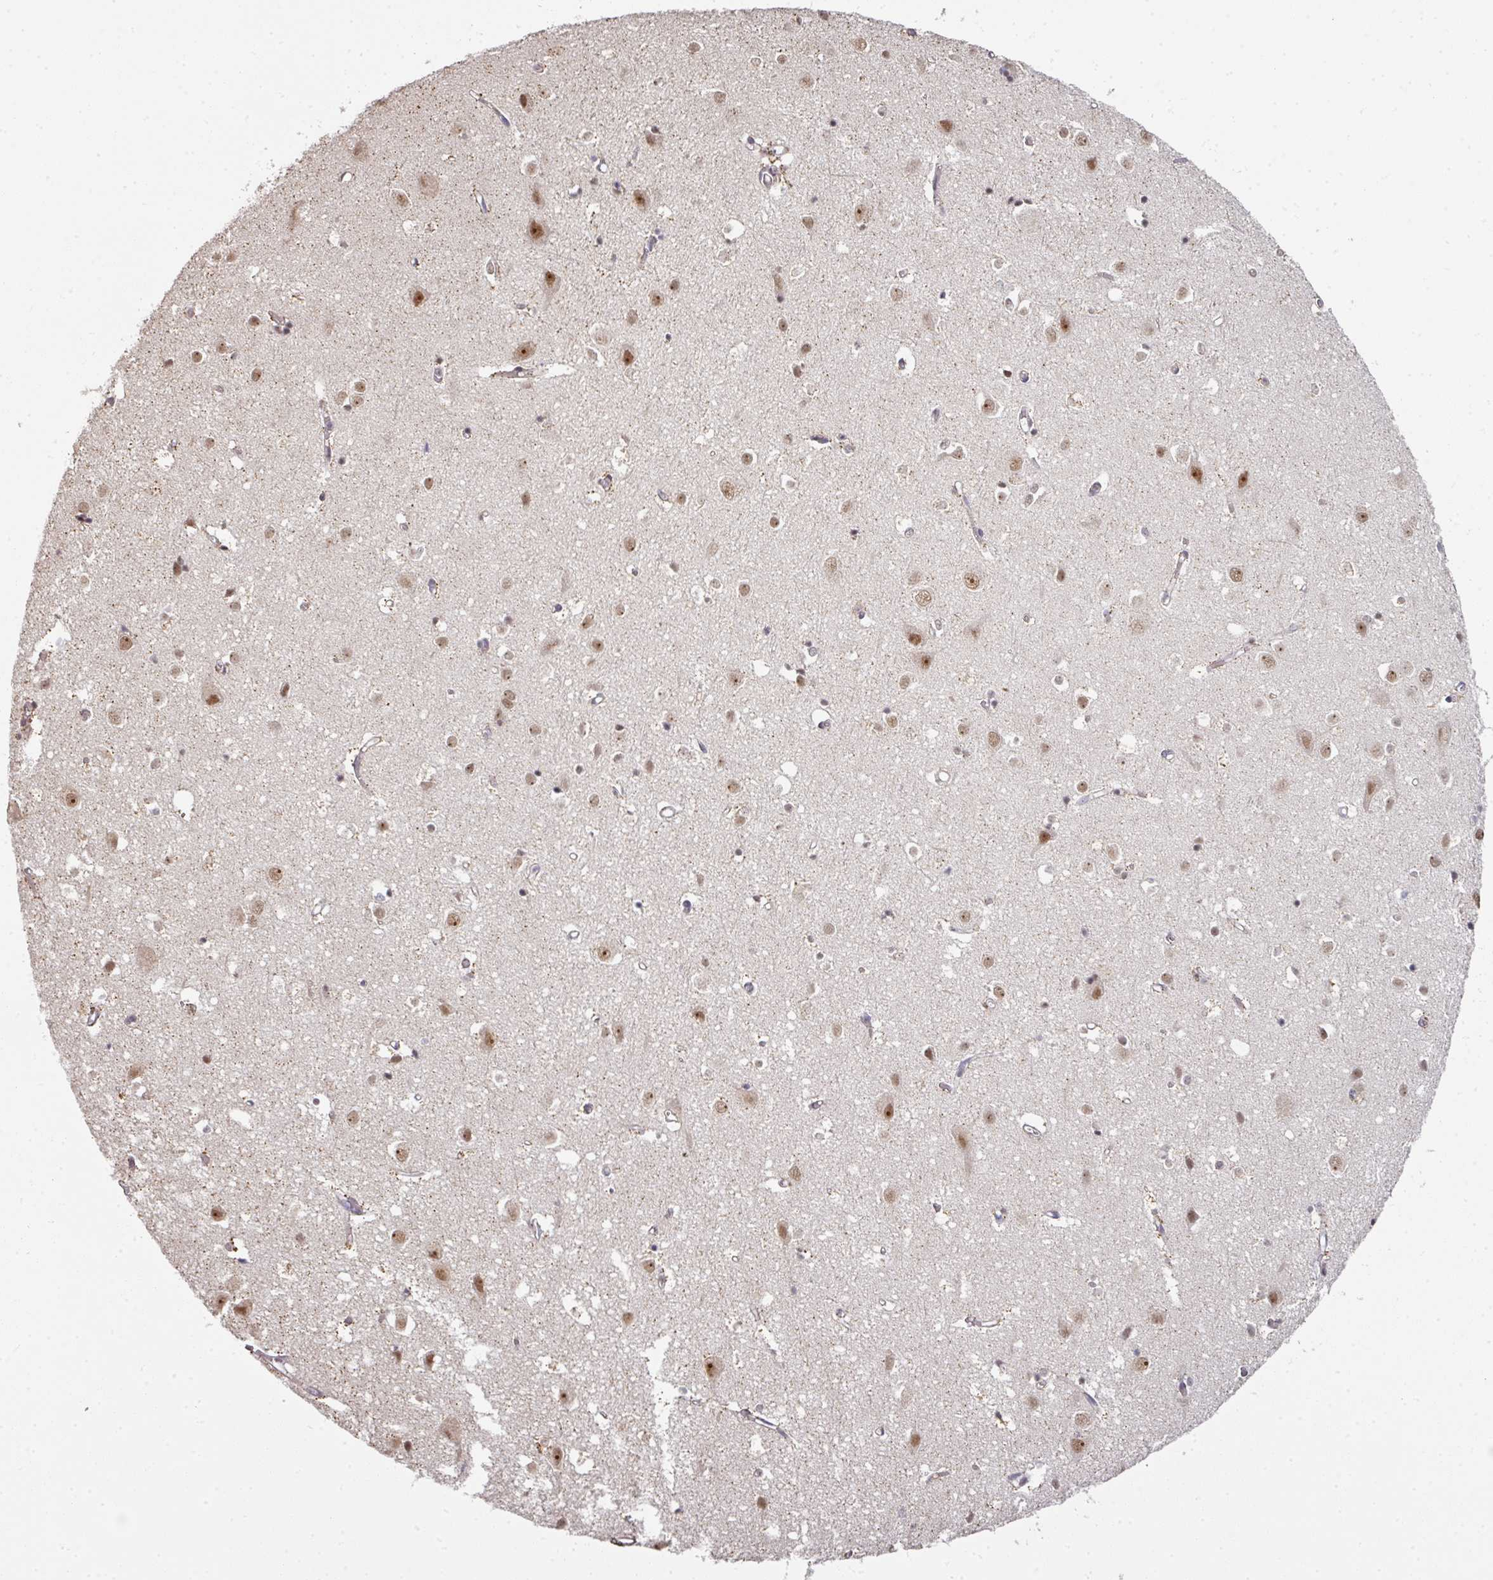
{"staining": {"intensity": "moderate", "quantity": "<25%", "location": "cytoplasmic/membranous"}, "tissue": "cerebral cortex", "cell_type": "Endothelial cells", "image_type": "normal", "snomed": [{"axis": "morphology", "description": "Normal tissue, NOS"}, {"axis": "topography", "description": "Cerebral cortex"}], "caption": "Cerebral cortex stained with immunohistochemistry exhibits moderate cytoplasmic/membranous expression in about <25% of endothelial cells.", "gene": "GTF2H3", "patient": {"sex": "male", "age": 70}}